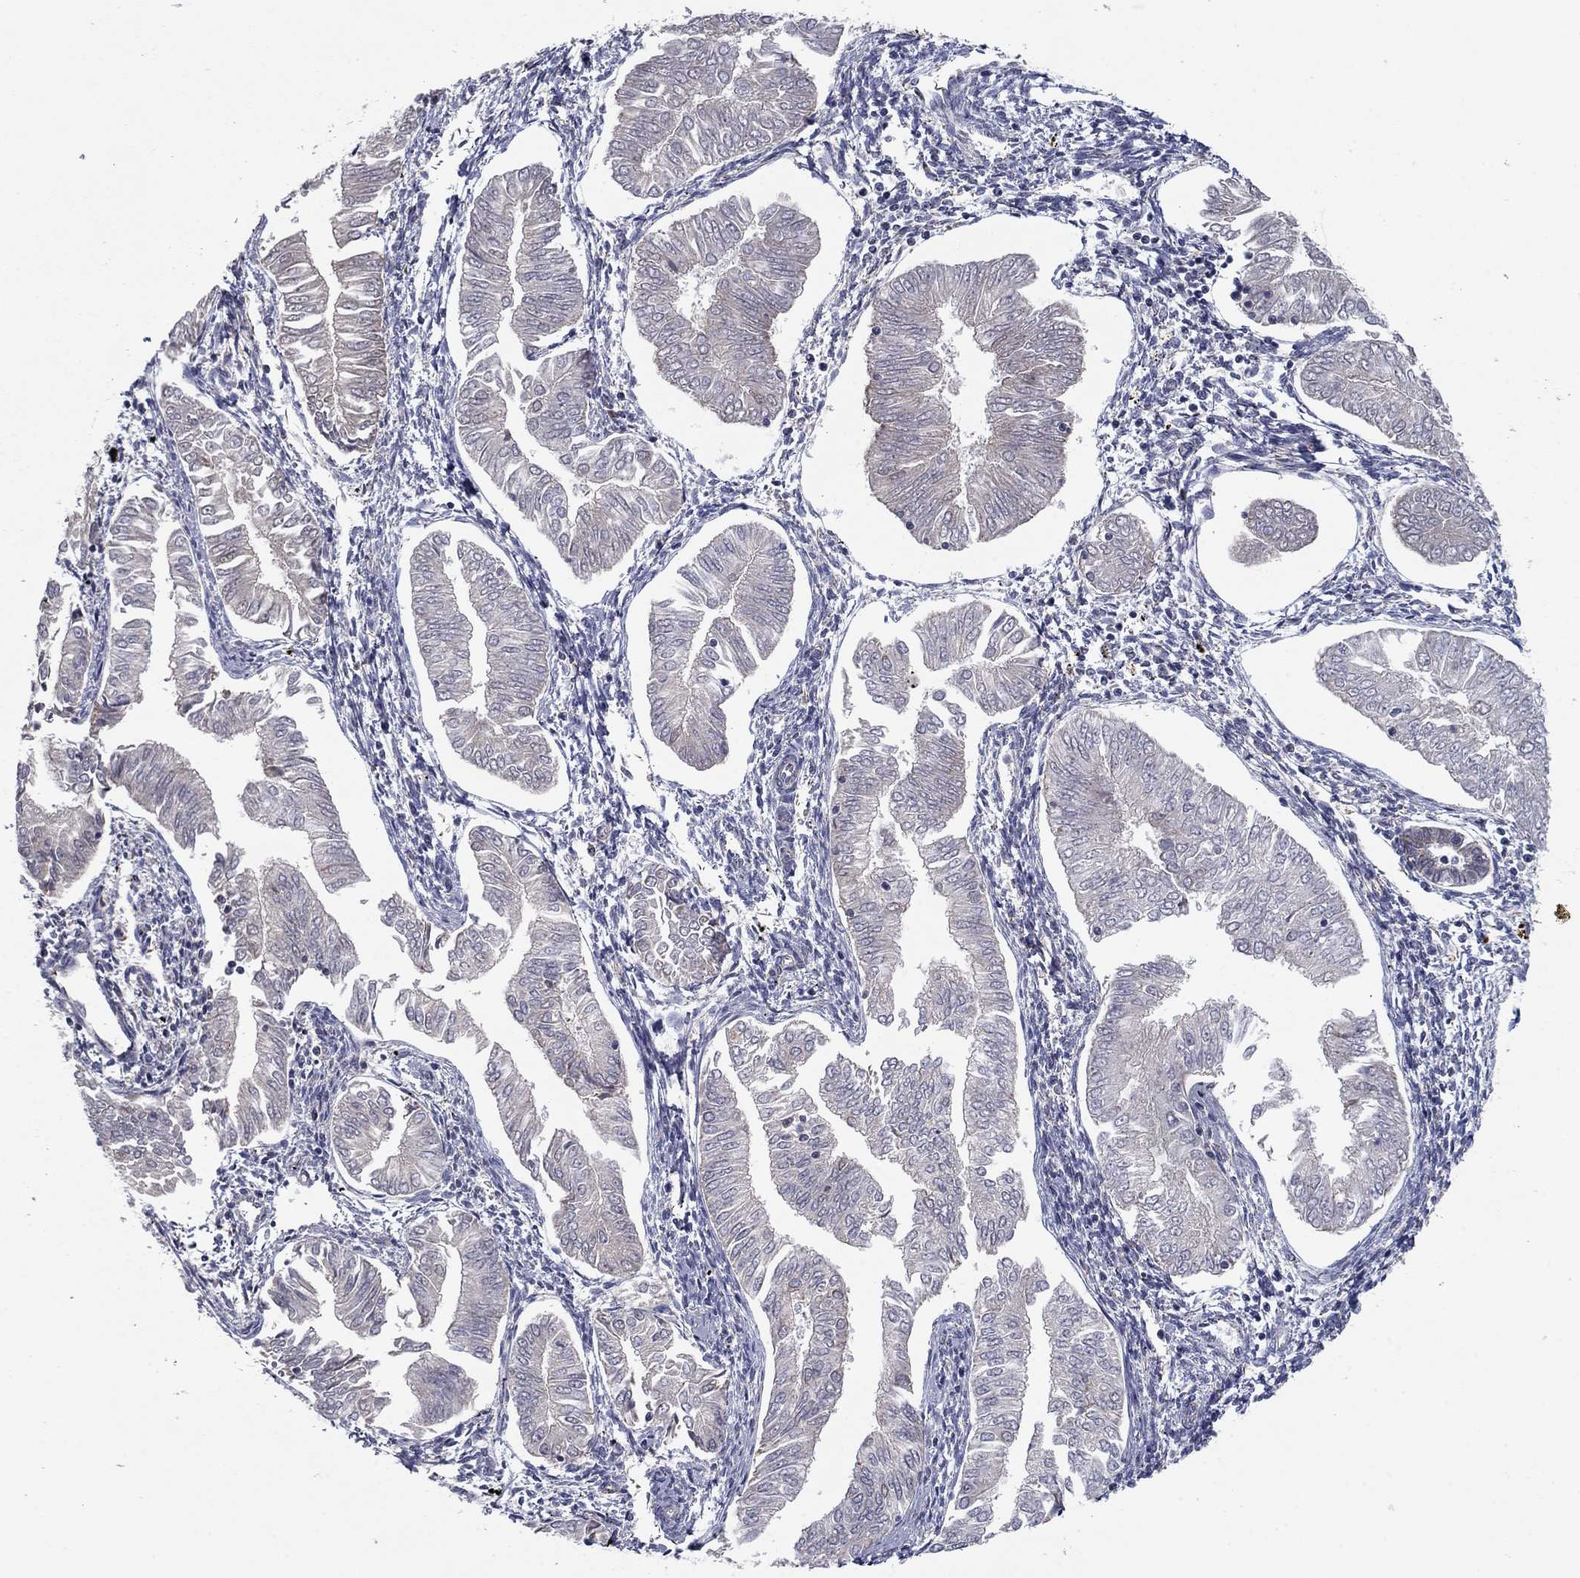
{"staining": {"intensity": "negative", "quantity": "none", "location": "none"}, "tissue": "endometrial cancer", "cell_type": "Tumor cells", "image_type": "cancer", "snomed": [{"axis": "morphology", "description": "Adenocarcinoma, NOS"}, {"axis": "topography", "description": "Endometrium"}], "caption": "Immunohistochemistry micrograph of human endometrial cancer stained for a protein (brown), which exhibits no staining in tumor cells. The staining was performed using DAB to visualize the protein expression in brown, while the nuclei were stained in blue with hematoxylin (Magnification: 20x).", "gene": "NDUFV1", "patient": {"sex": "female", "age": 53}}